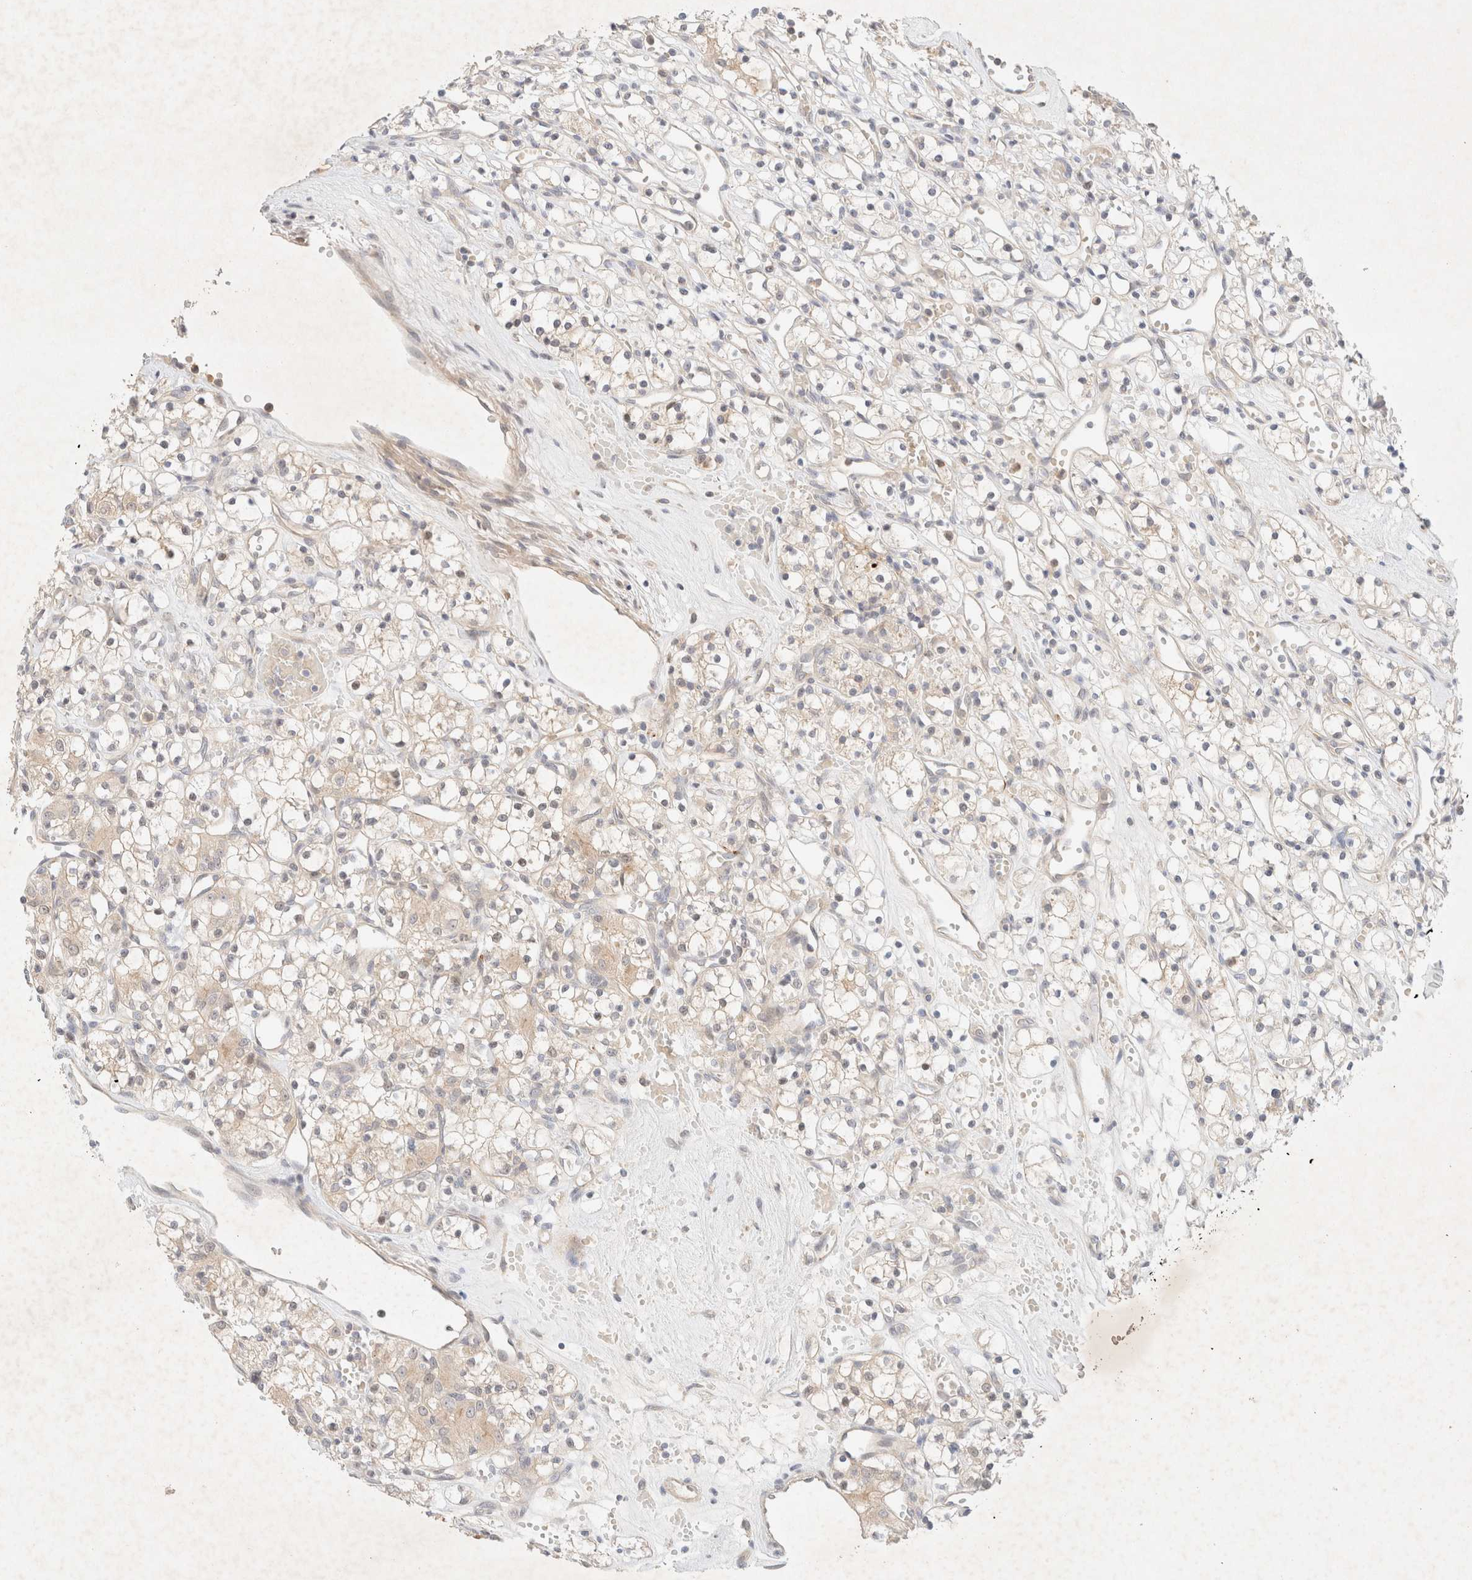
{"staining": {"intensity": "weak", "quantity": "<25%", "location": "cytoplasmic/membranous"}, "tissue": "renal cancer", "cell_type": "Tumor cells", "image_type": "cancer", "snomed": [{"axis": "morphology", "description": "Adenocarcinoma, NOS"}, {"axis": "topography", "description": "Kidney"}], "caption": "Renal cancer was stained to show a protein in brown. There is no significant expression in tumor cells.", "gene": "SGSM2", "patient": {"sex": "female", "age": 59}}